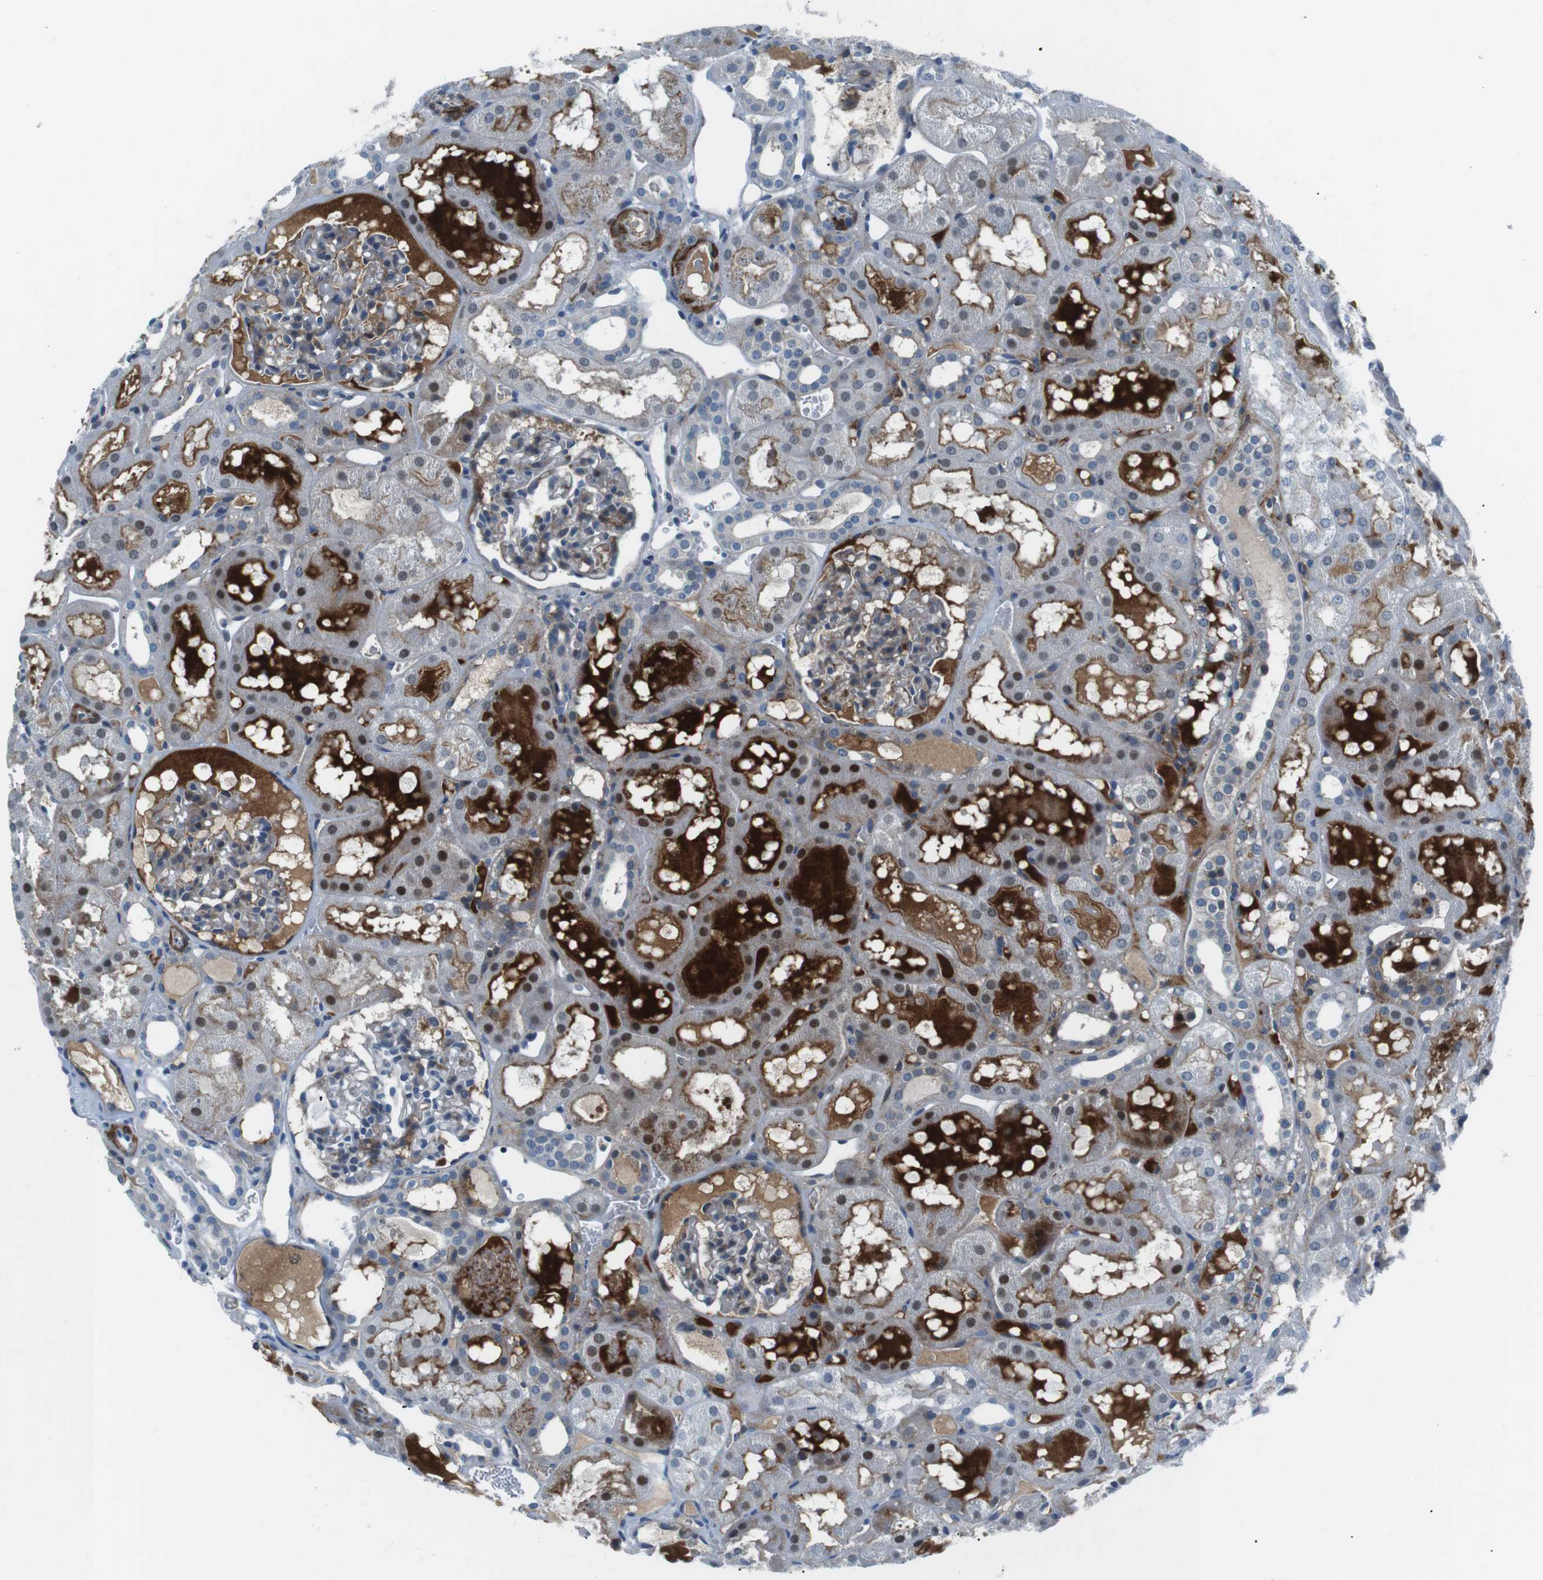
{"staining": {"intensity": "weak", "quantity": "<25%", "location": "cytoplasmic/membranous"}, "tissue": "kidney", "cell_type": "Cells in glomeruli", "image_type": "normal", "snomed": [{"axis": "morphology", "description": "Normal tissue, NOS"}, {"axis": "topography", "description": "Kidney"}, {"axis": "topography", "description": "Urinary bladder"}], "caption": "Immunohistochemistry photomicrograph of benign kidney stained for a protein (brown), which displays no expression in cells in glomeruli. The staining was performed using DAB to visualize the protein expression in brown, while the nuclei were stained in blue with hematoxylin (Magnification: 20x).", "gene": "ARVCF", "patient": {"sex": "male", "age": 16}}